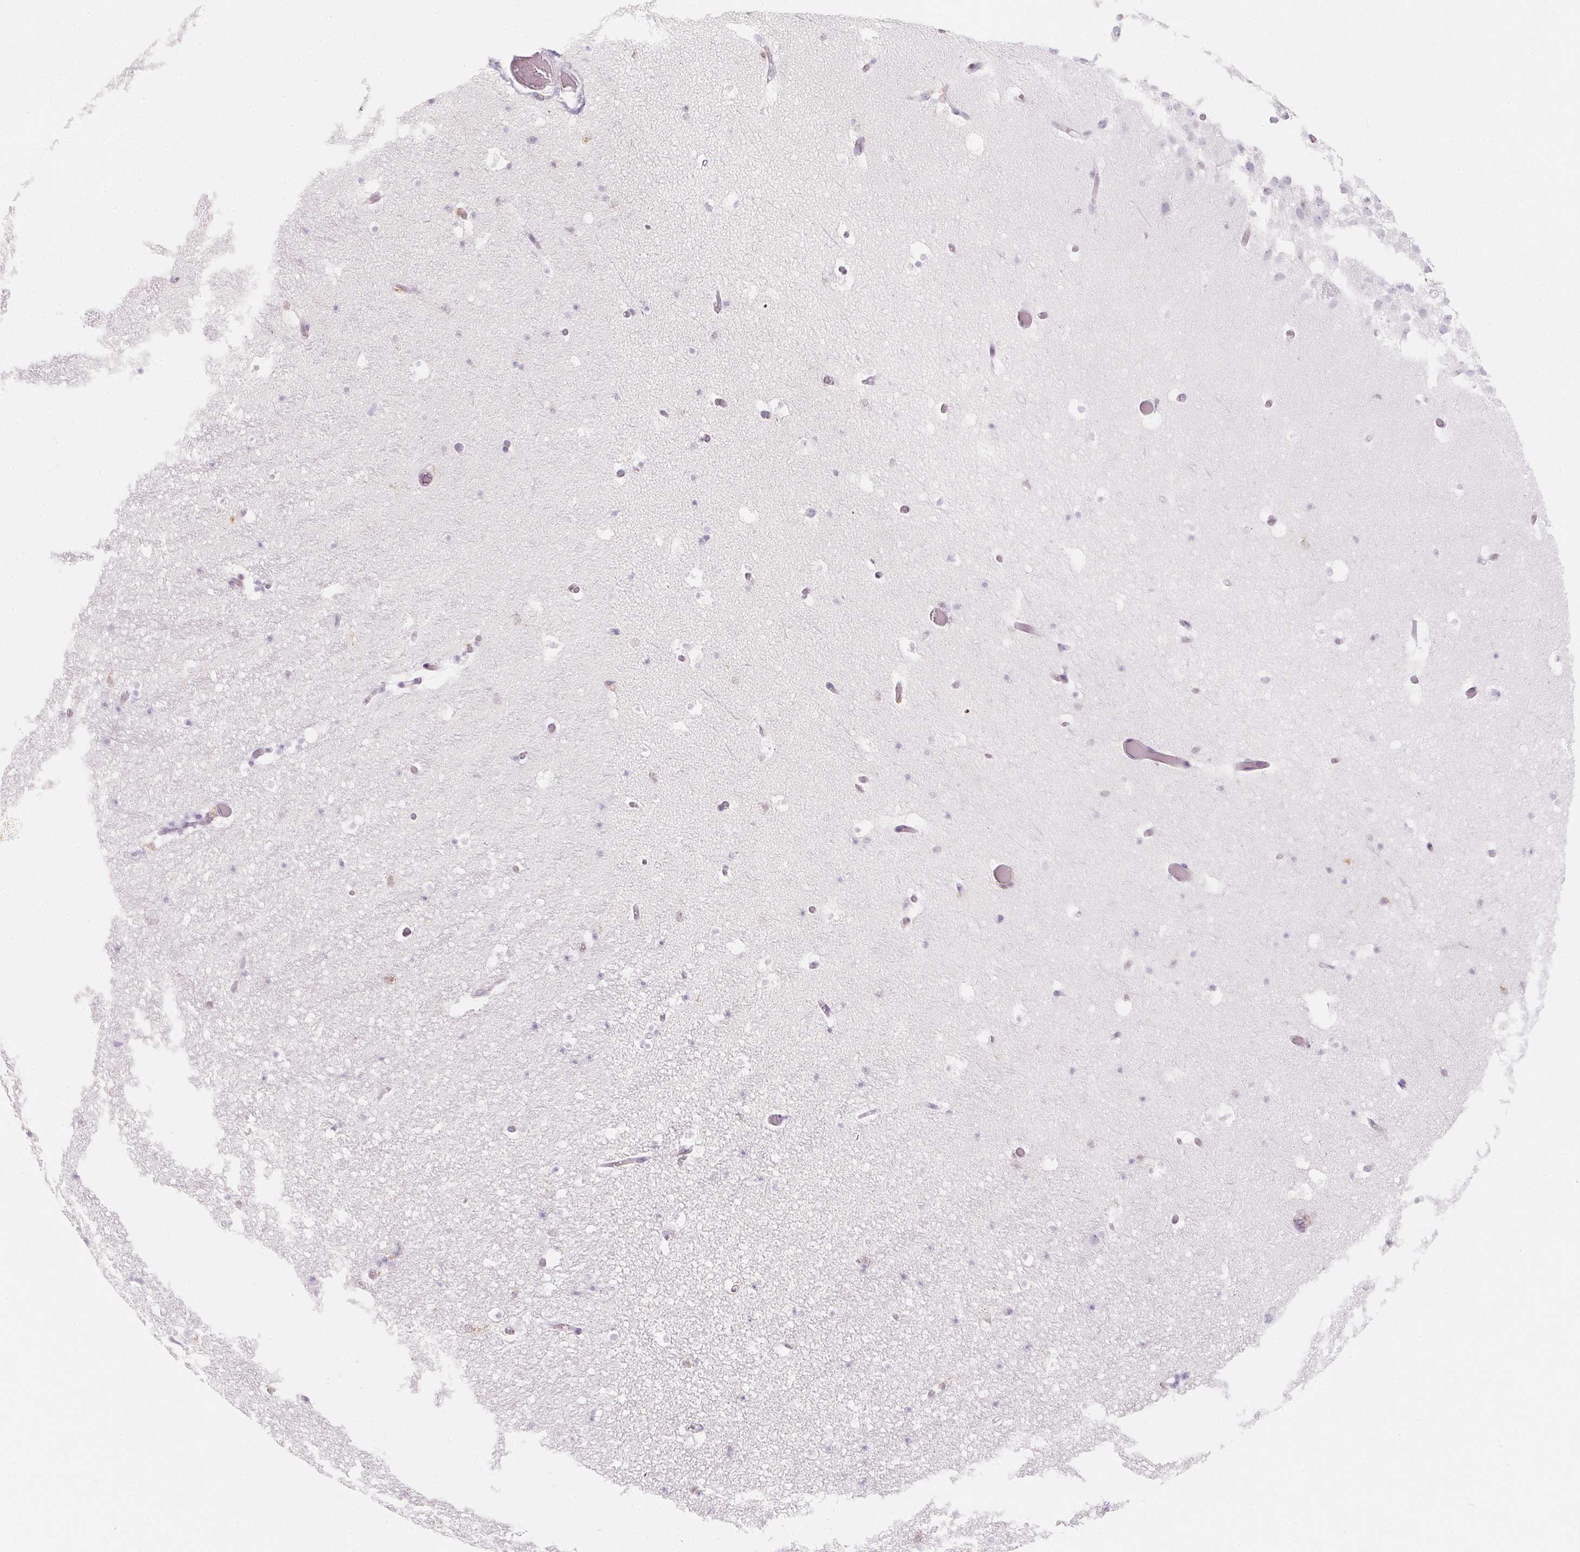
{"staining": {"intensity": "negative", "quantity": "none", "location": "none"}, "tissue": "hippocampus", "cell_type": "Glial cells", "image_type": "normal", "snomed": [{"axis": "morphology", "description": "Normal tissue, NOS"}, {"axis": "topography", "description": "Hippocampus"}], "caption": "DAB (3,3'-diaminobenzidine) immunohistochemical staining of normal hippocampus displays no significant positivity in glial cells.", "gene": "SOAT1", "patient": {"sex": "male", "age": 26}}